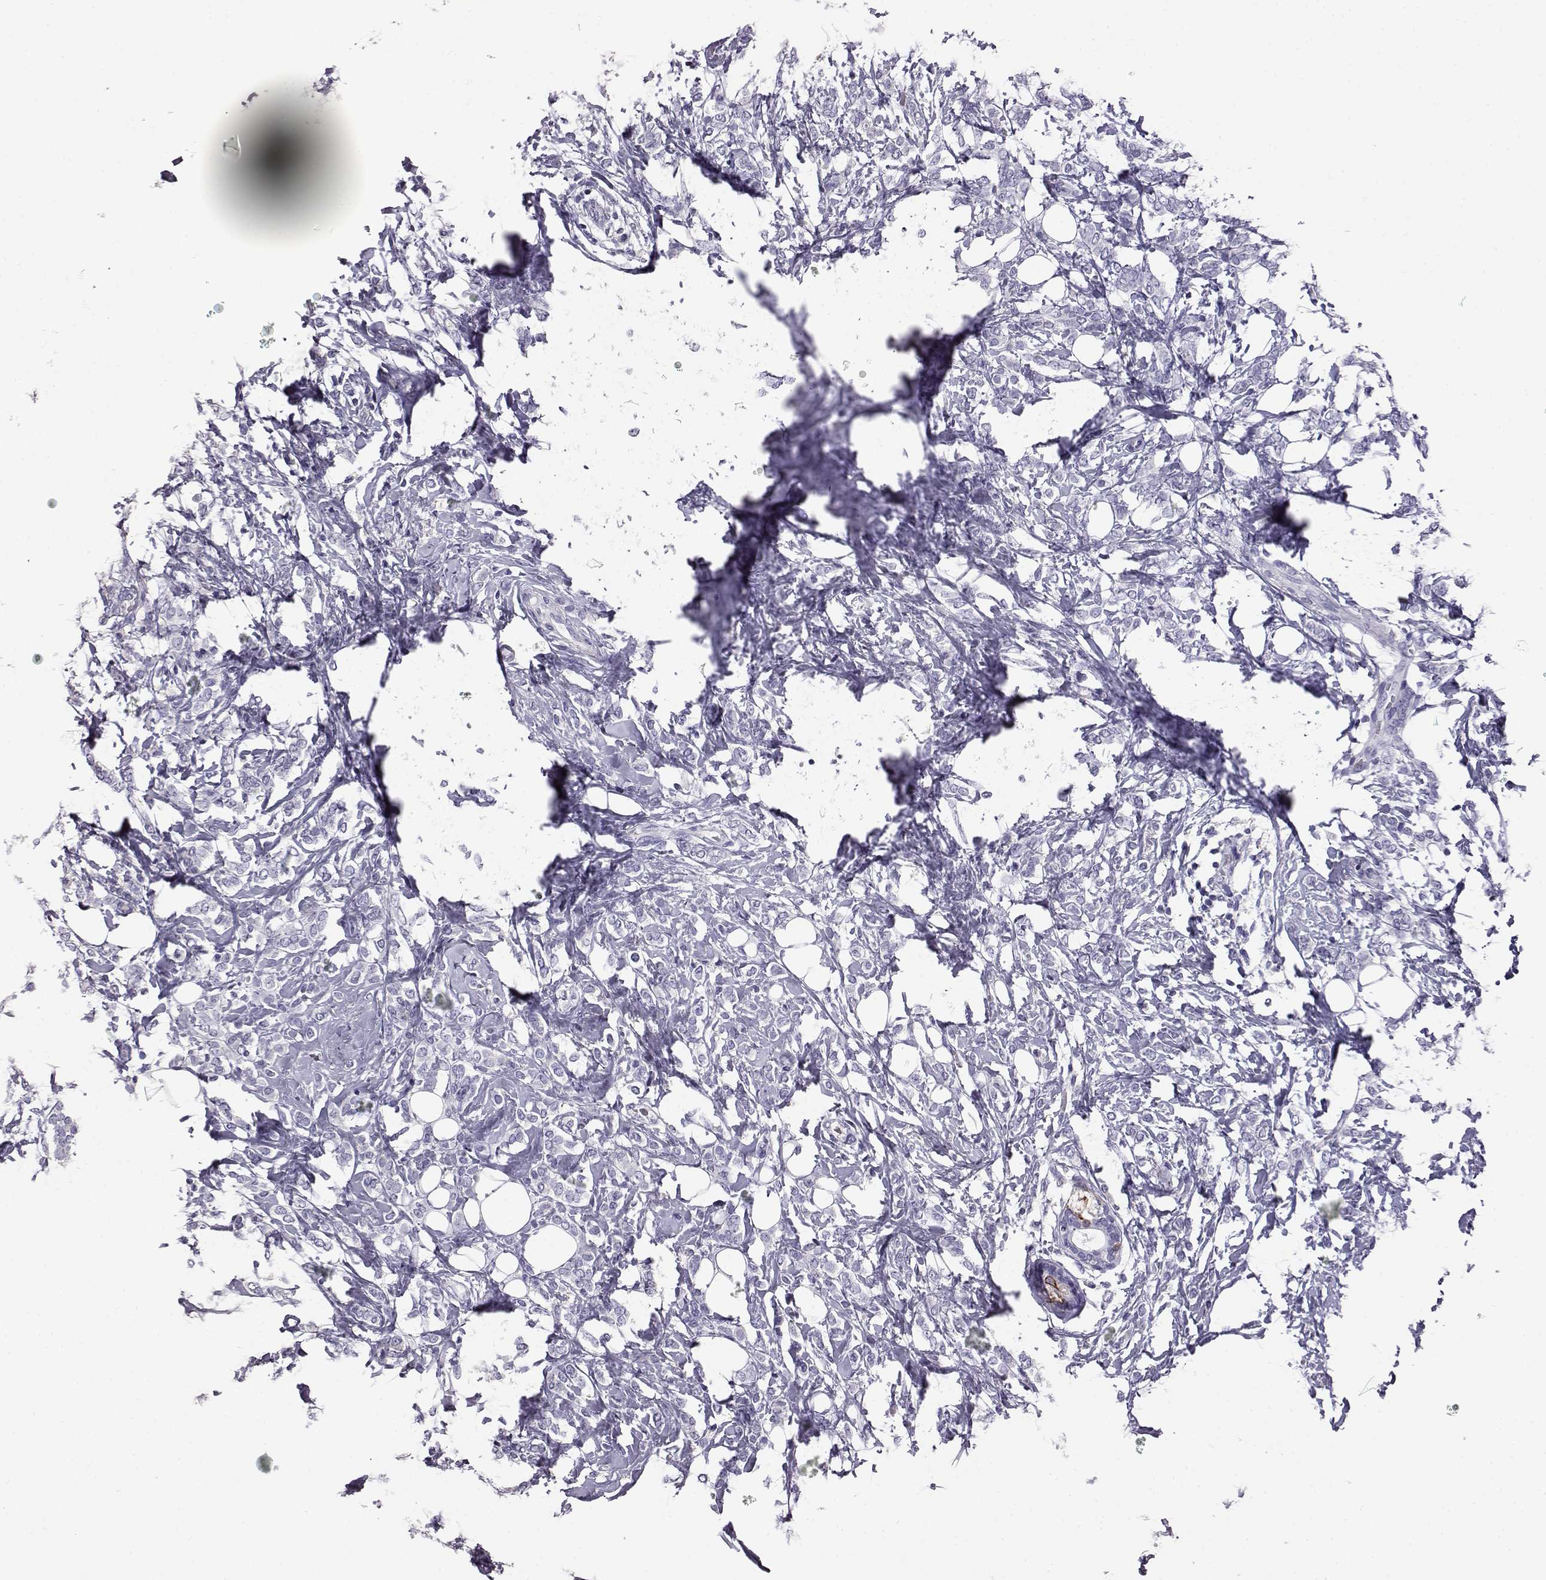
{"staining": {"intensity": "negative", "quantity": "none", "location": "none"}, "tissue": "breast cancer", "cell_type": "Tumor cells", "image_type": "cancer", "snomed": [{"axis": "morphology", "description": "Lobular carcinoma"}, {"axis": "topography", "description": "Breast"}], "caption": "A high-resolution micrograph shows immunohistochemistry staining of breast cancer (lobular carcinoma), which displays no significant expression in tumor cells. The staining was performed using DAB (3,3'-diaminobenzidine) to visualize the protein expression in brown, while the nuclei were stained in blue with hematoxylin (Magnification: 20x).", "gene": "AKR1B1", "patient": {"sex": "female", "age": 49}}